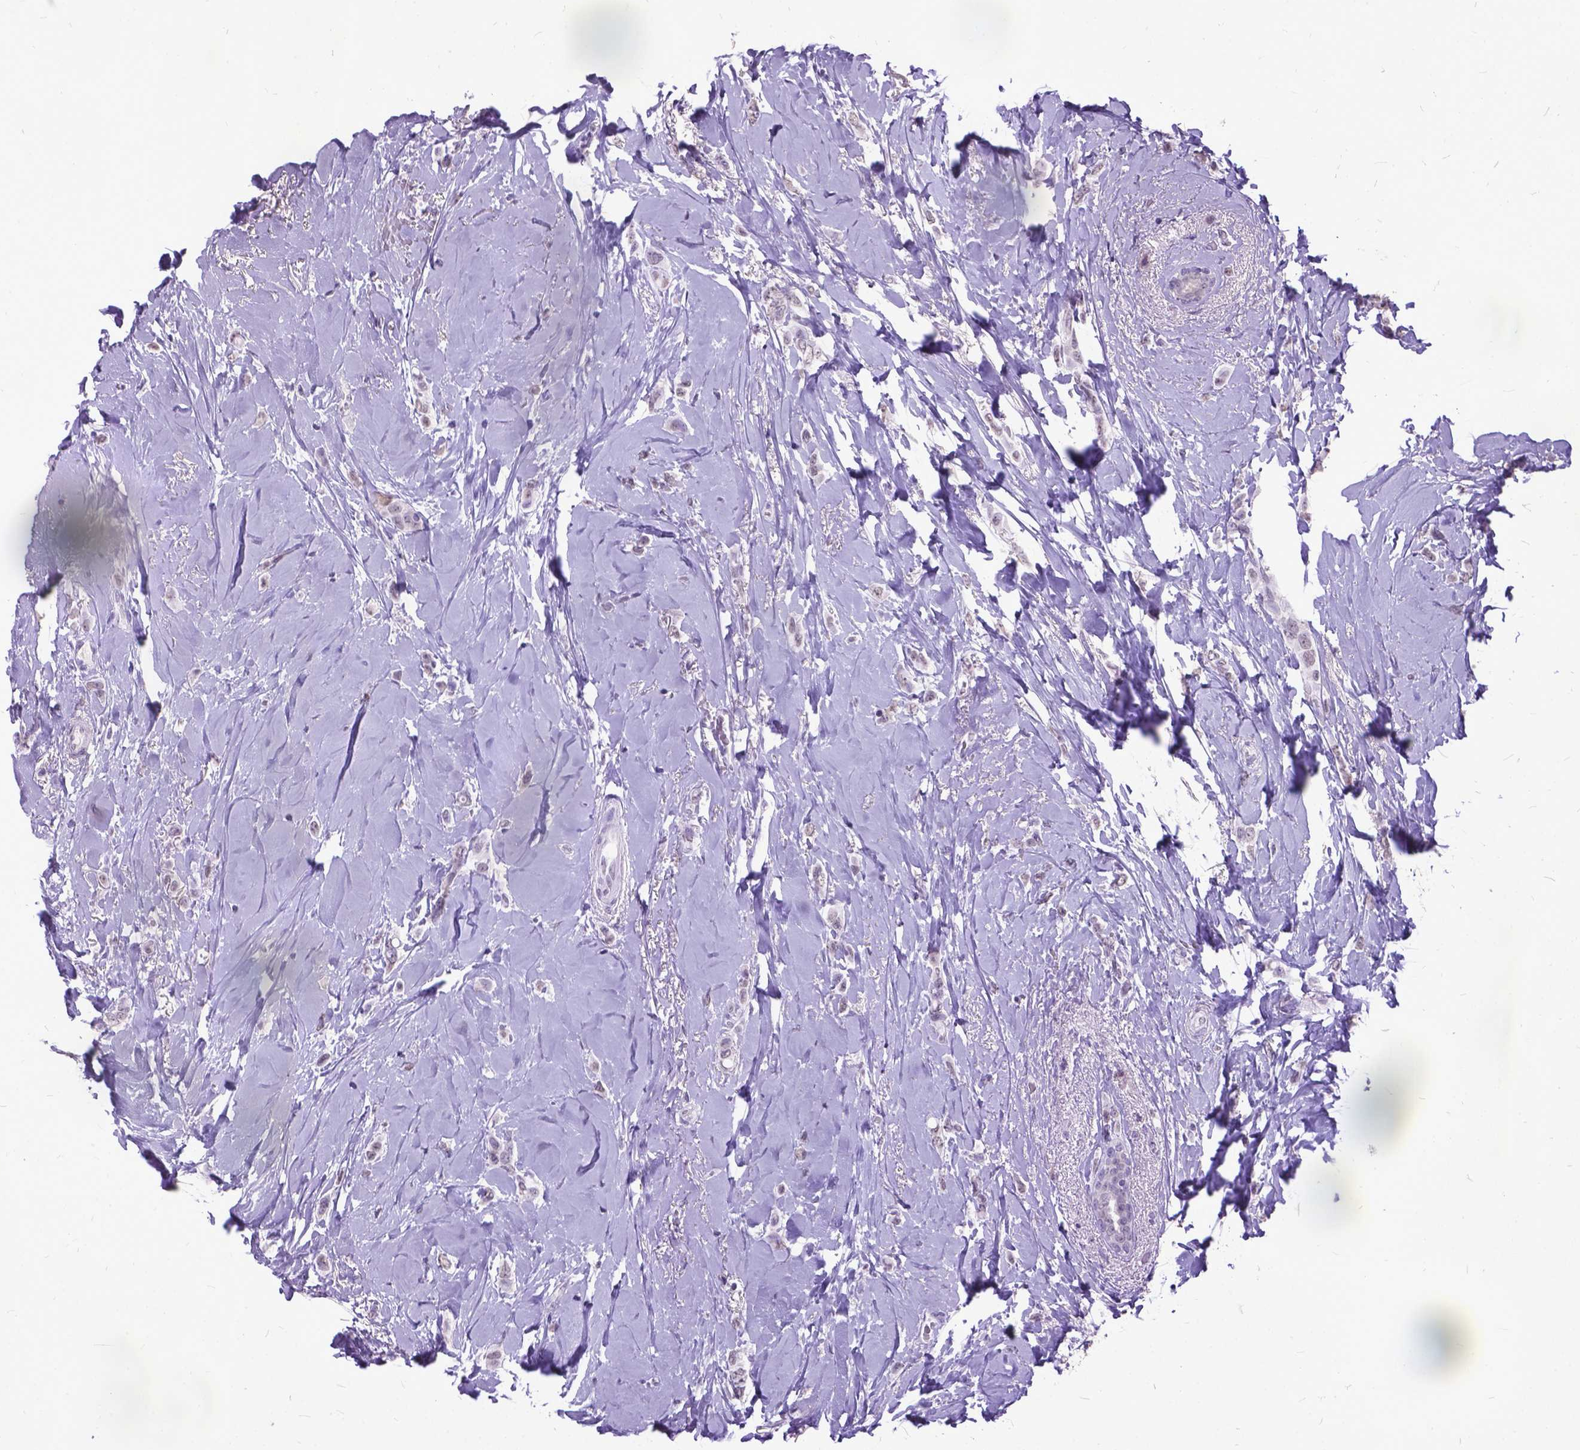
{"staining": {"intensity": "negative", "quantity": "none", "location": "none"}, "tissue": "breast cancer", "cell_type": "Tumor cells", "image_type": "cancer", "snomed": [{"axis": "morphology", "description": "Lobular carcinoma"}, {"axis": "topography", "description": "Breast"}], "caption": "A high-resolution photomicrograph shows immunohistochemistry (IHC) staining of lobular carcinoma (breast), which shows no significant expression in tumor cells. The staining was performed using DAB (3,3'-diaminobenzidine) to visualize the protein expression in brown, while the nuclei were stained in blue with hematoxylin (Magnification: 20x).", "gene": "MARCHF10", "patient": {"sex": "female", "age": 66}}